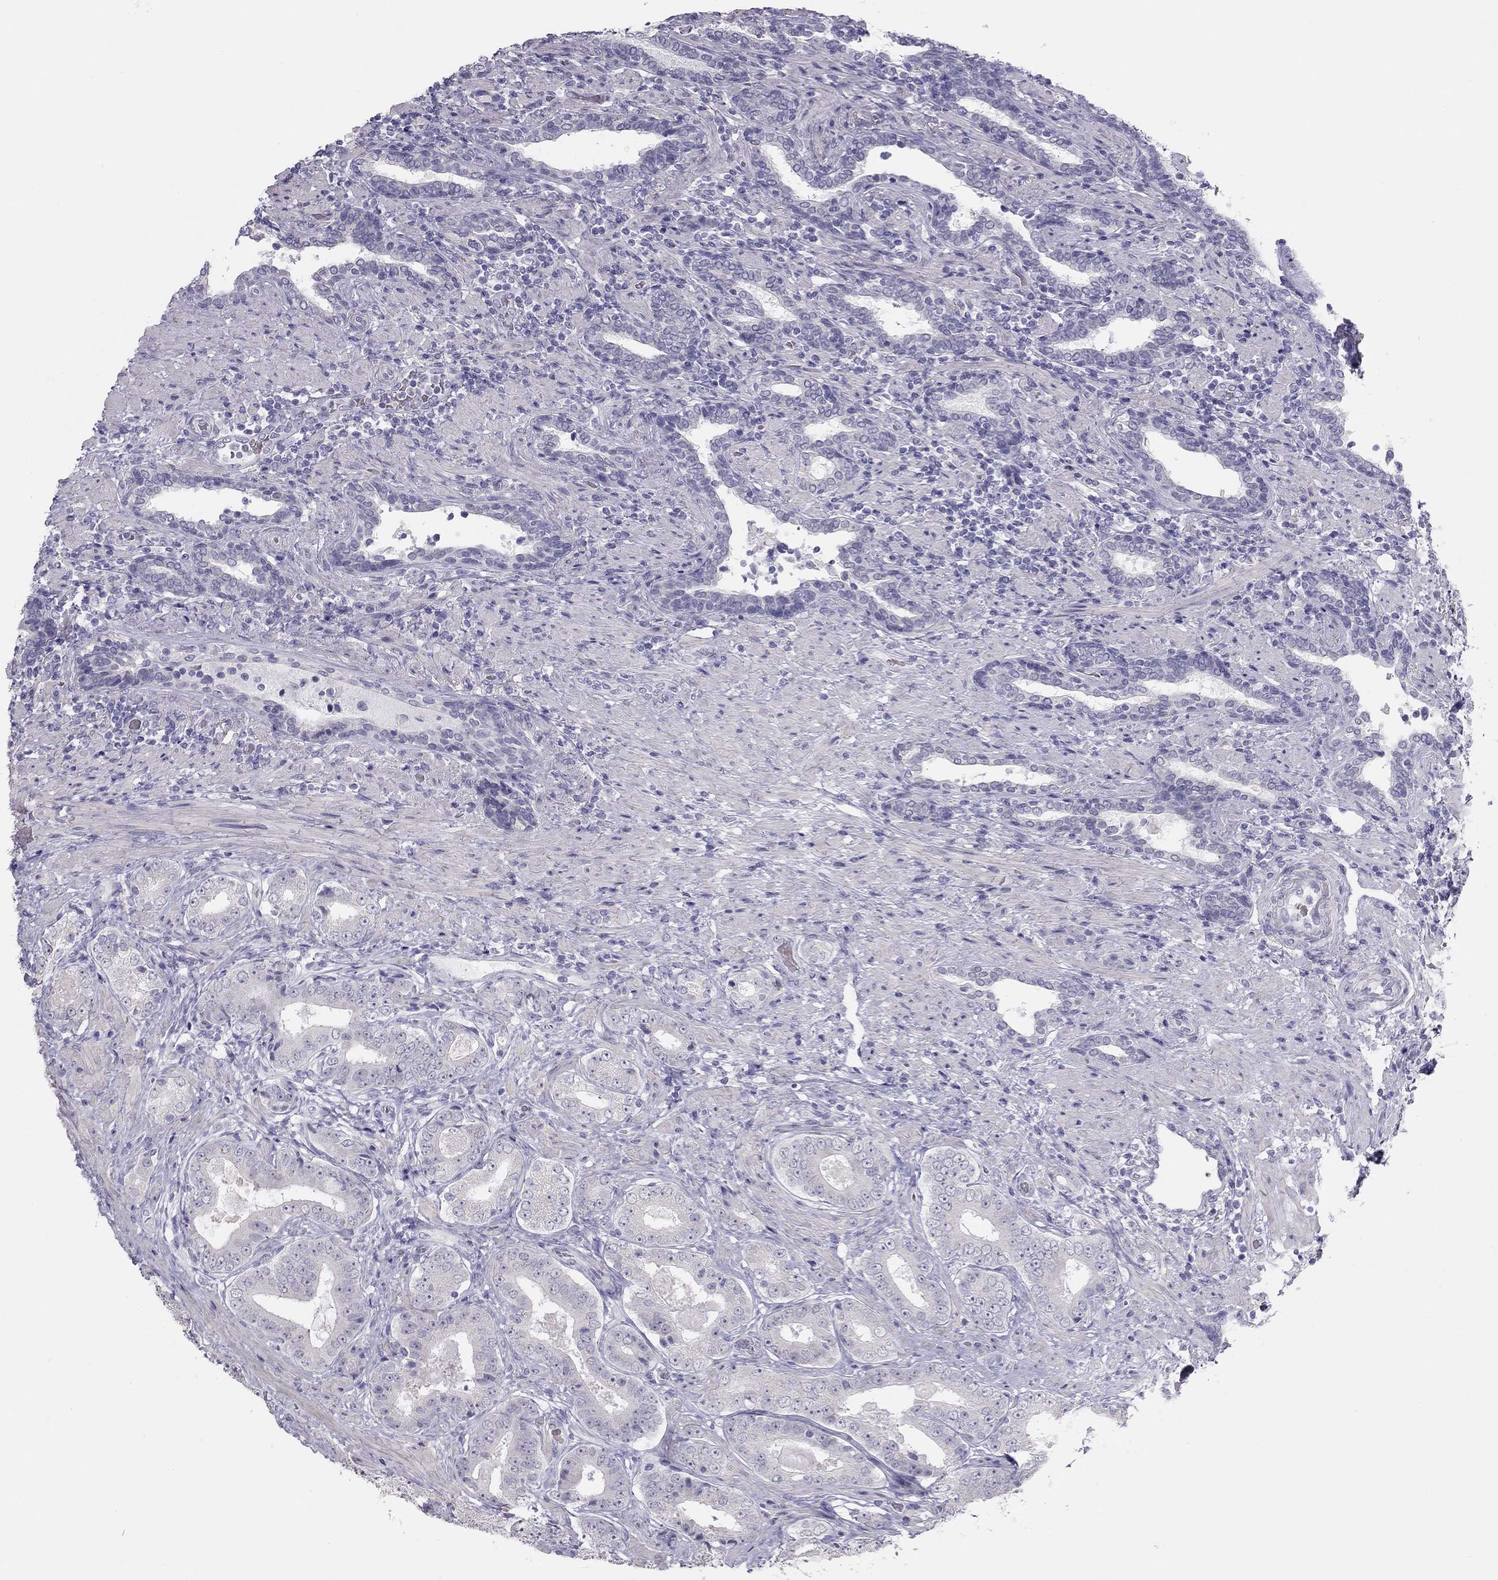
{"staining": {"intensity": "negative", "quantity": "none", "location": "none"}, "tissue": "prostate cancer", "cell_type": "Tumor cells", "image_type": "cancer", "snomed": [{"axis": "morphology", "description": "Adenocarcinoma, Low grade"}, {"axis": "topography", "description": "Prostate and seminal vesicle, NOS"}], "caption": "Tumor cells are negative for protein expression in human prostate cancer.", "gene": "SPATA12", "patient": {"sex": "male", "age": 61}}